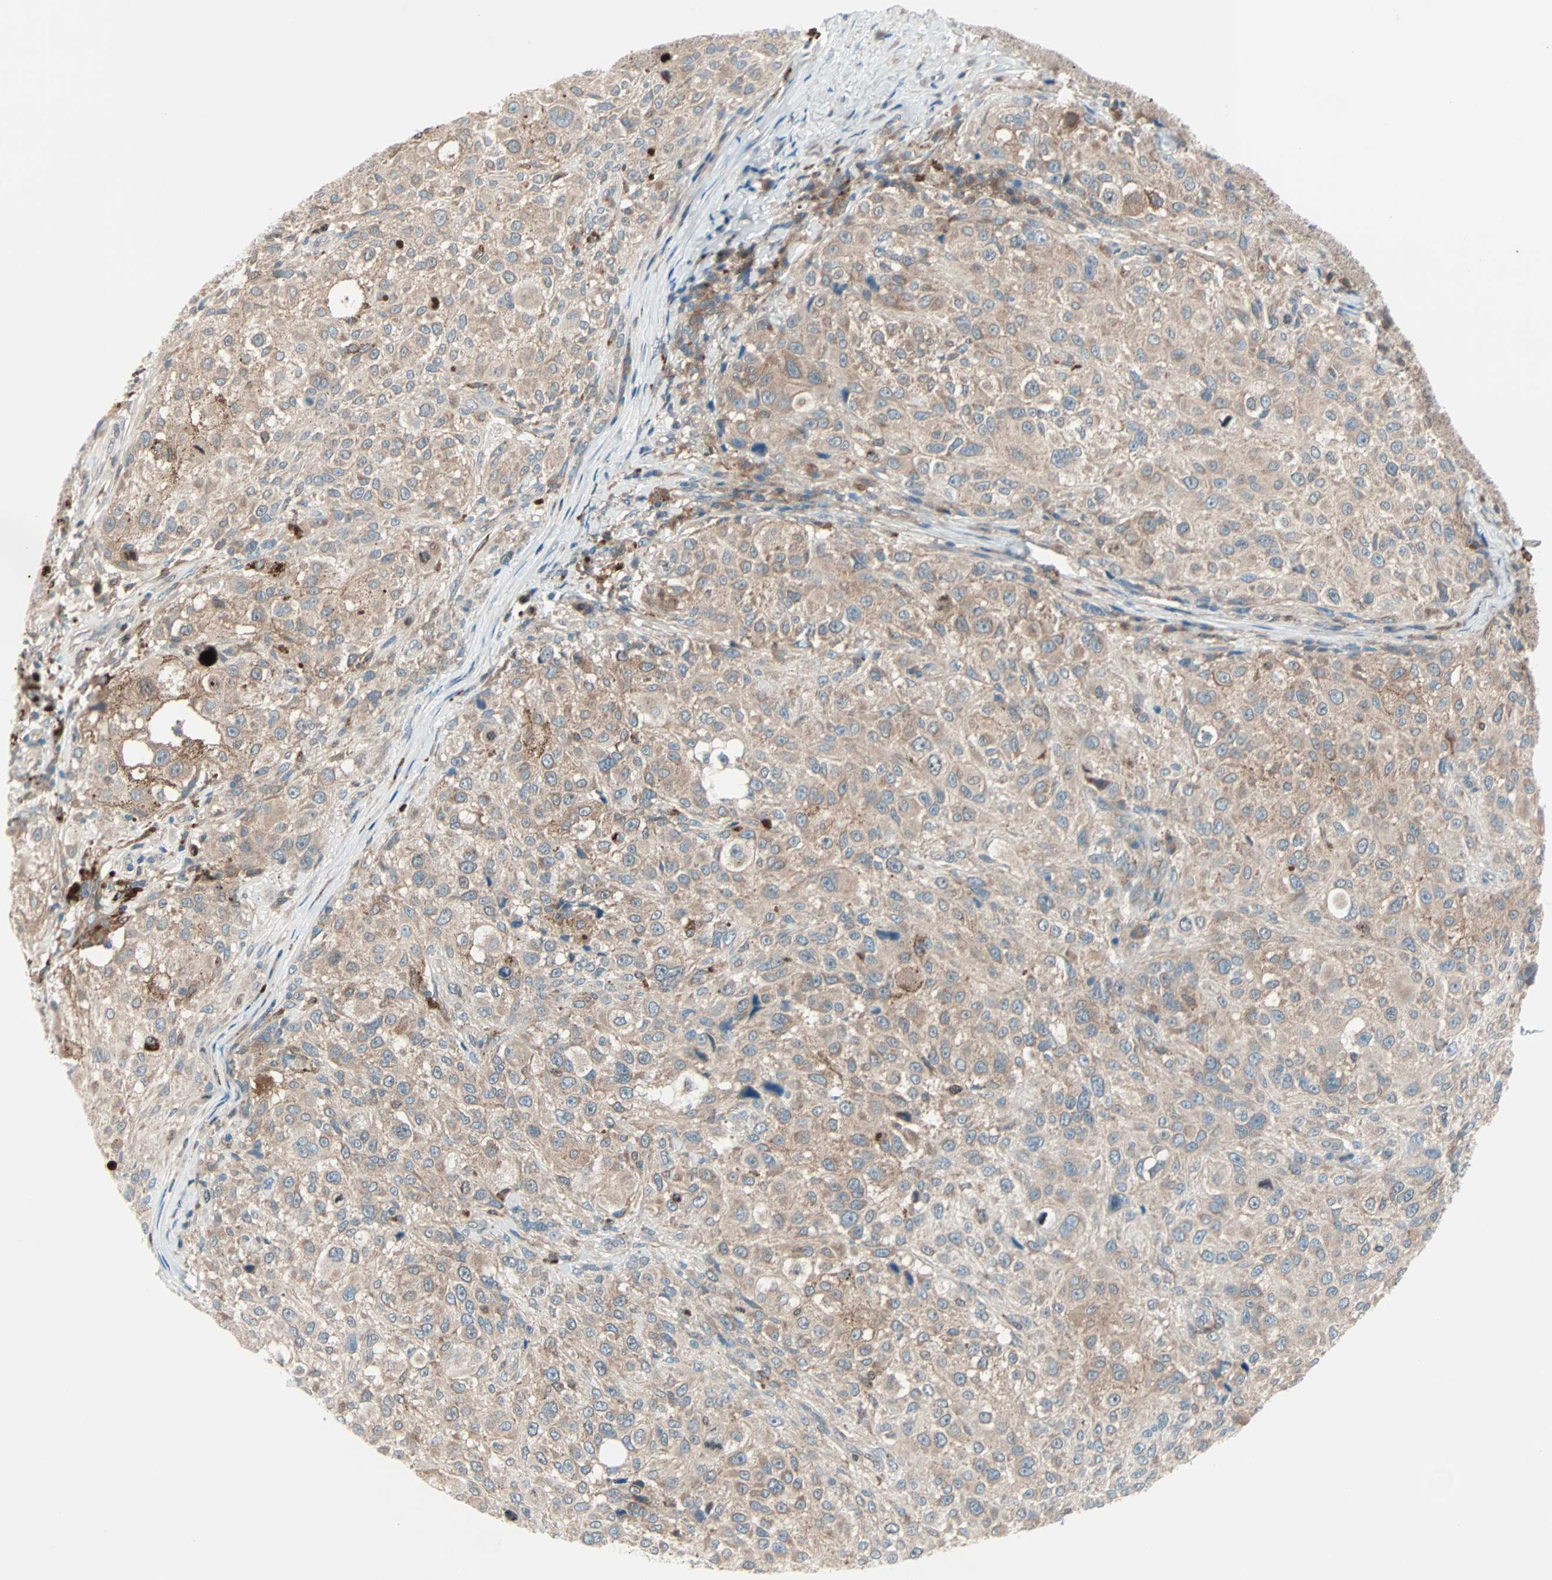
{"staining": {"intensity": "moderate", "quantity": ">75%", "location": "cytoplasmic/membranous"}, "tissue": "melanoma", "cell_type": "Tumor cells", "image_type": "cancer", "snomed": [{"axis": "morphology", "description": "Necrosis, NOS"}, {"axis": "morphology", "description": "Malignant melanoma, NOS"}, {"axis": "topography", "description": "Skin"}], "caption": "Moderate cytoplasmic/membranous staining is appreciated in approximately >75% of tumor cells in malignant melanoma. (DAB (3,3'-diaminobenzidine) IHC, brown staining for protein, blue staining for nuclei).", "gene": "SMIM8", "patient": {"sex": "female", "age": 87}}